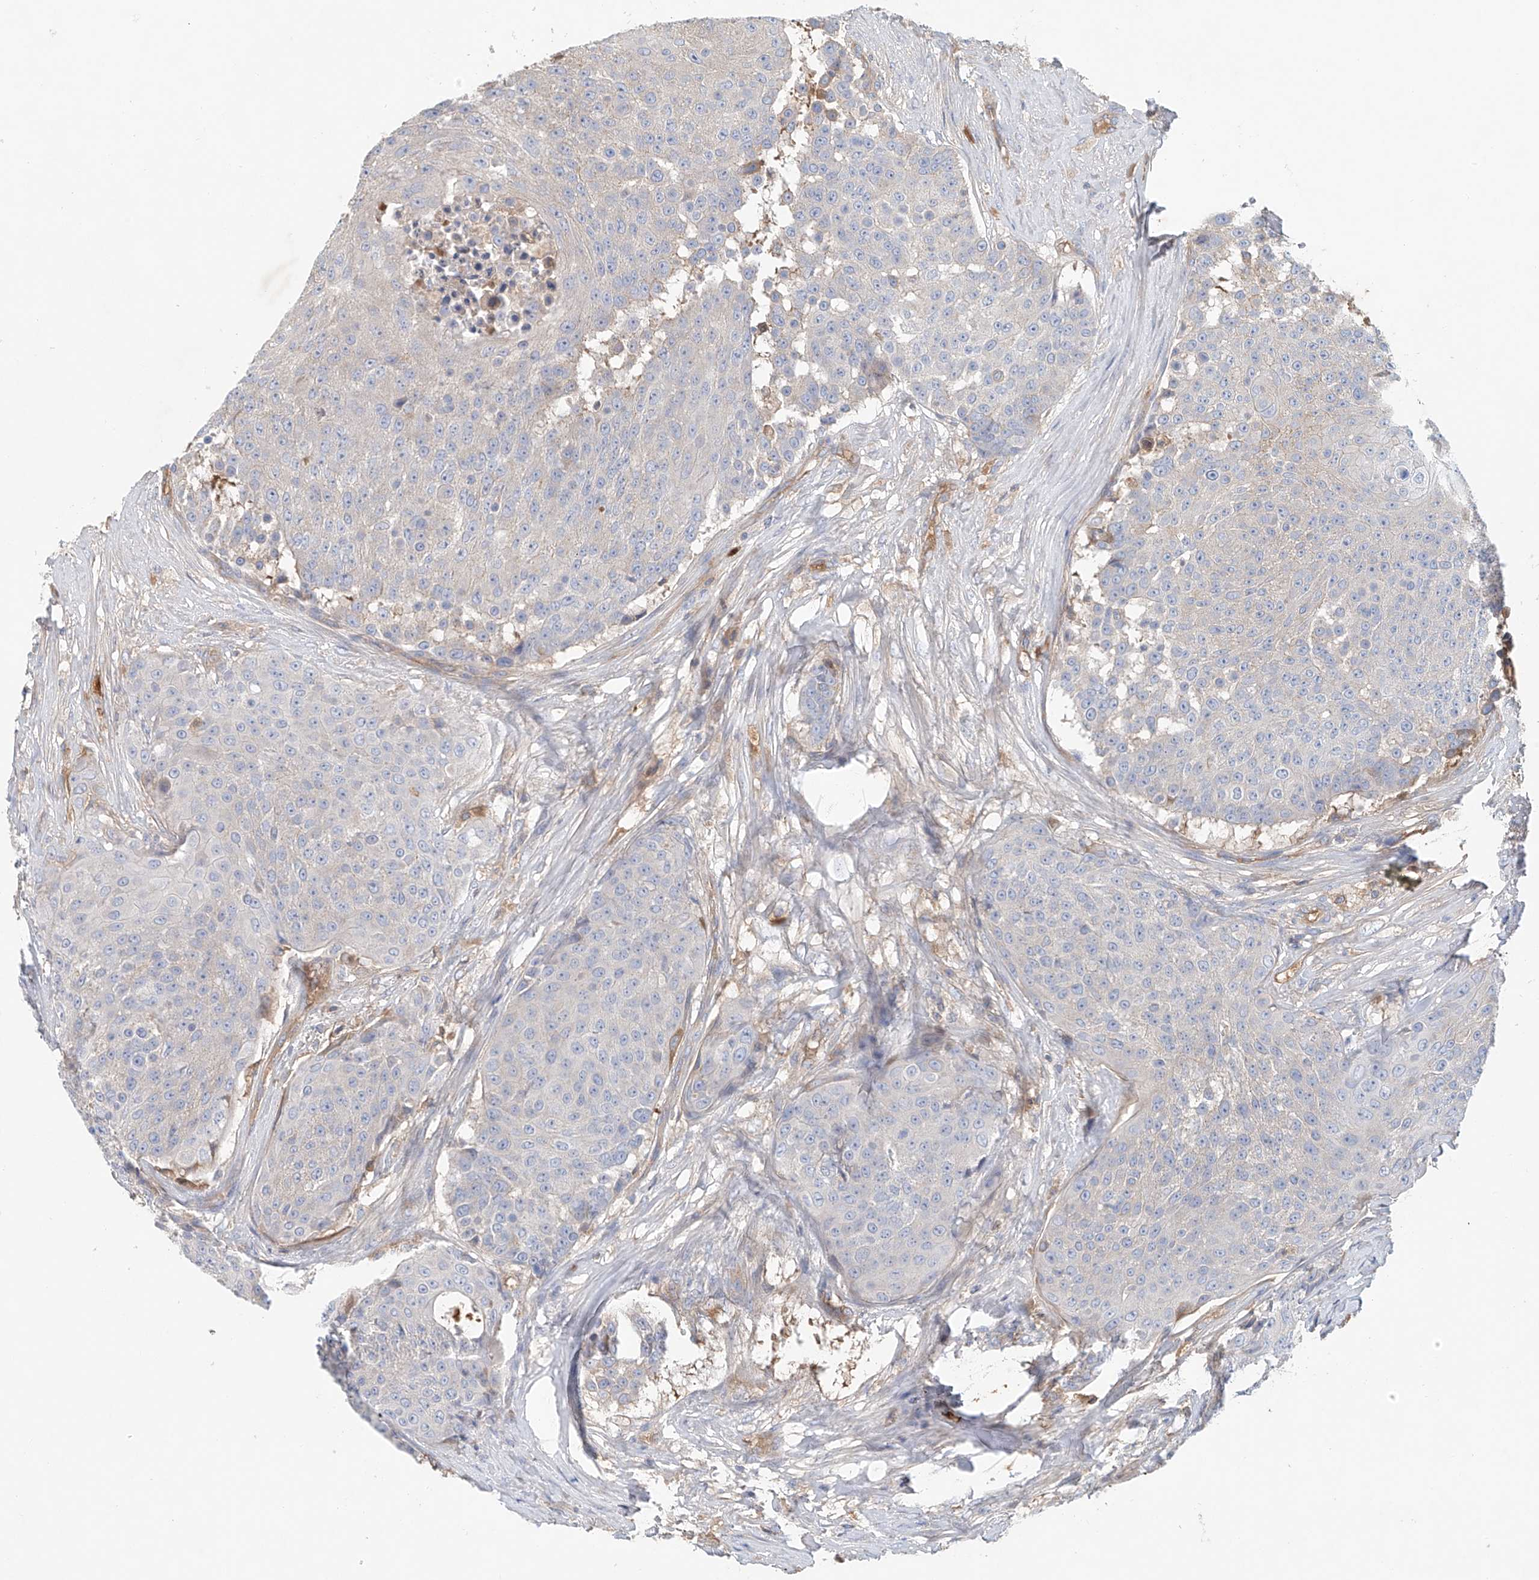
{"staining": {"intensity": "negative", "quantity": "none", "location": "none"}, "tissue": "urothelial cancer", "cell_type": "Tumor cells", "image_type": "cancer", "snomed": [{"axis": "morphology", "description": "Urothelial carcinoma, High grade"}, {"axis": "topography", "description": "Urinary bladder"}], "caption": "Histopathology image shows no significant protein staining in tumor cells of high-grade urothelial carcinoma.", "gene": "FRYL", "patient": {"sex": "female", "age": 63}}